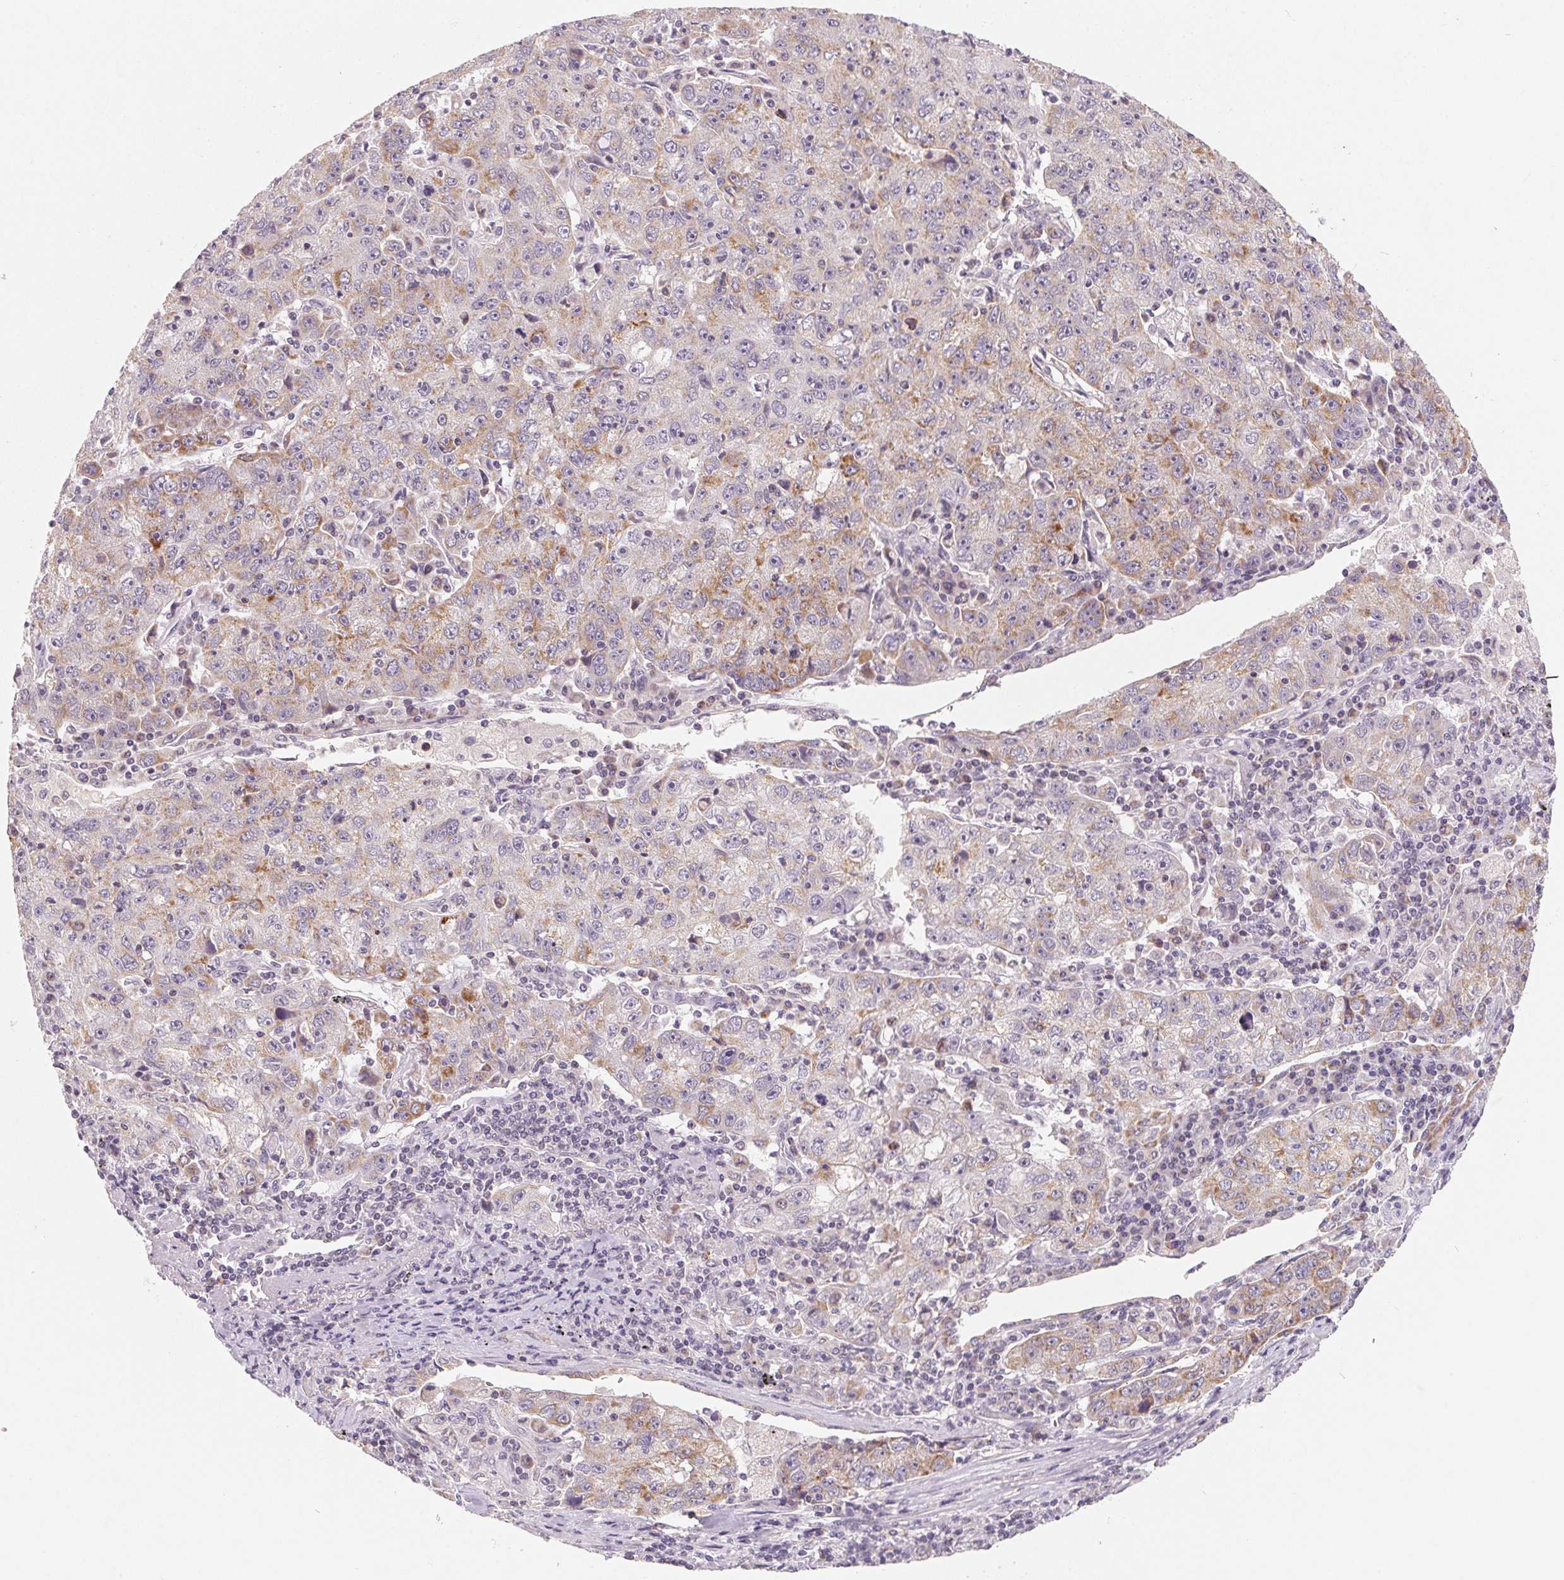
{"staining": {"intensity": "moderate", "quantity": "25%-75%", "location": "cytoplasmic/membranous"}, "tissue": "lung cancer", "cell_type": "Tumor cells", "image_type": "cancer", "snomed": [{"axis": "morphology", "description": "Normal morphology"}, {"axis": "morphology", "description": "Adenocarcinoma, NOS"}, {"axis": "topography", "description": "Lymph node"}, {"axis": "topography", "description": "Lung"}], "caption": "Immunohistochemistry (IHC) staining of lung cancer, which reveals medium levels of moderate cytoplasmic/membranous staining in about 25%-75% of tumor cells indicating moderate cytoplasmic/membranous protein expression. The staining was performed using DAB (brown) for protein detection and nuclei were counterstained in hematoxylin (blue).", "gene": "GHITM", "patient": {"sex": "female", "age": 57}}